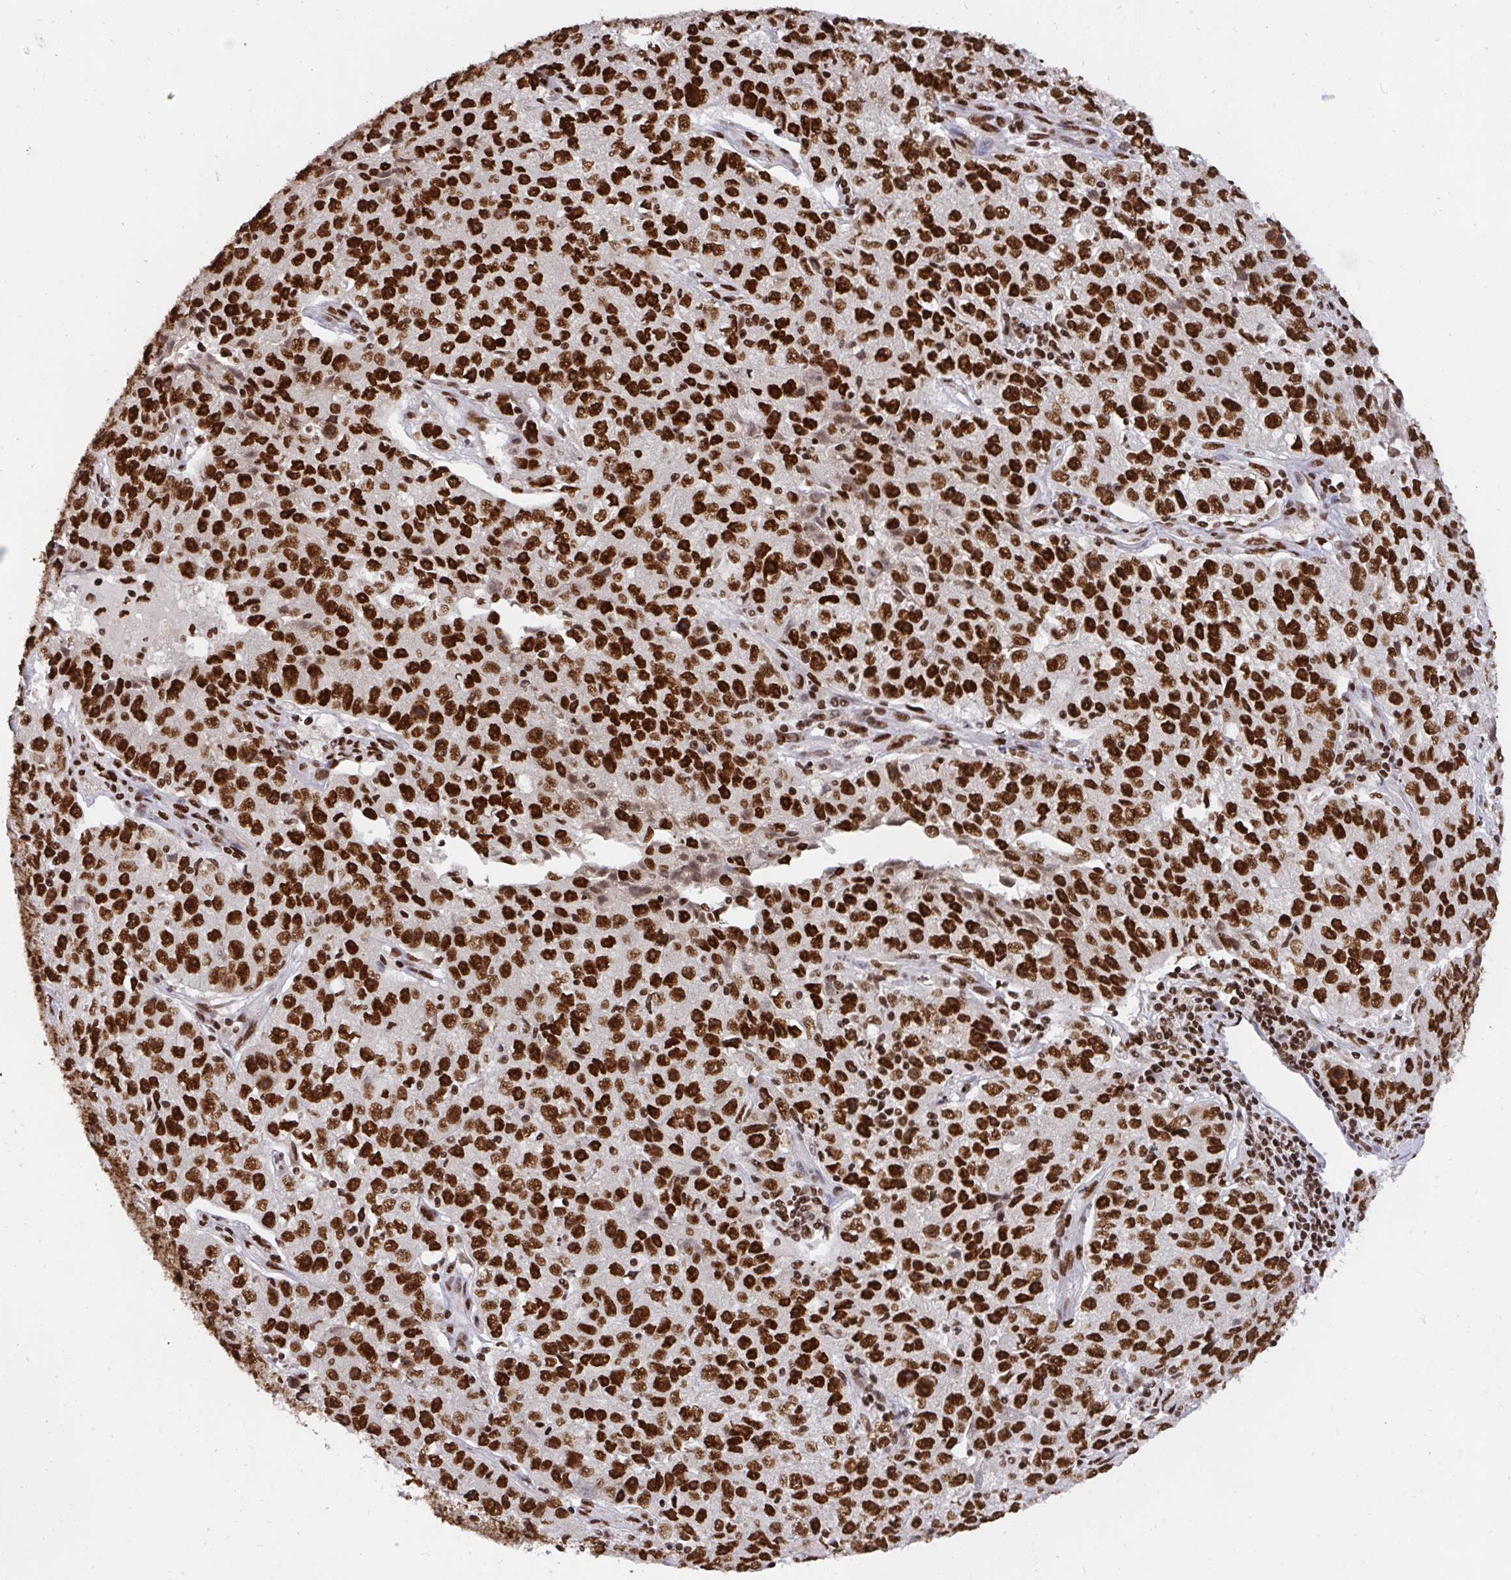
{"staining": {"intensity": "strong", "quantity": ">75%", "location": "nuclear"}, "tissue": "lung cancer", "cell_type": "Tumor cells", "image_type": "cancer", "snomed": [{"axis": "morphology", "description": "Normal morphology"}, {"axis": "morphology", "description": "Adenocarcinoma, NOS"}, {"axis": "topography", "description": "Lymph node"}, {"axis": "topography", "description": "Lung"}], "caption": "Human lung cancer stained with a protein marker exhibits strong staining in tumor cells.", "gene": "HNRNPL", "patient": {"sex": "female", "age": 57}}